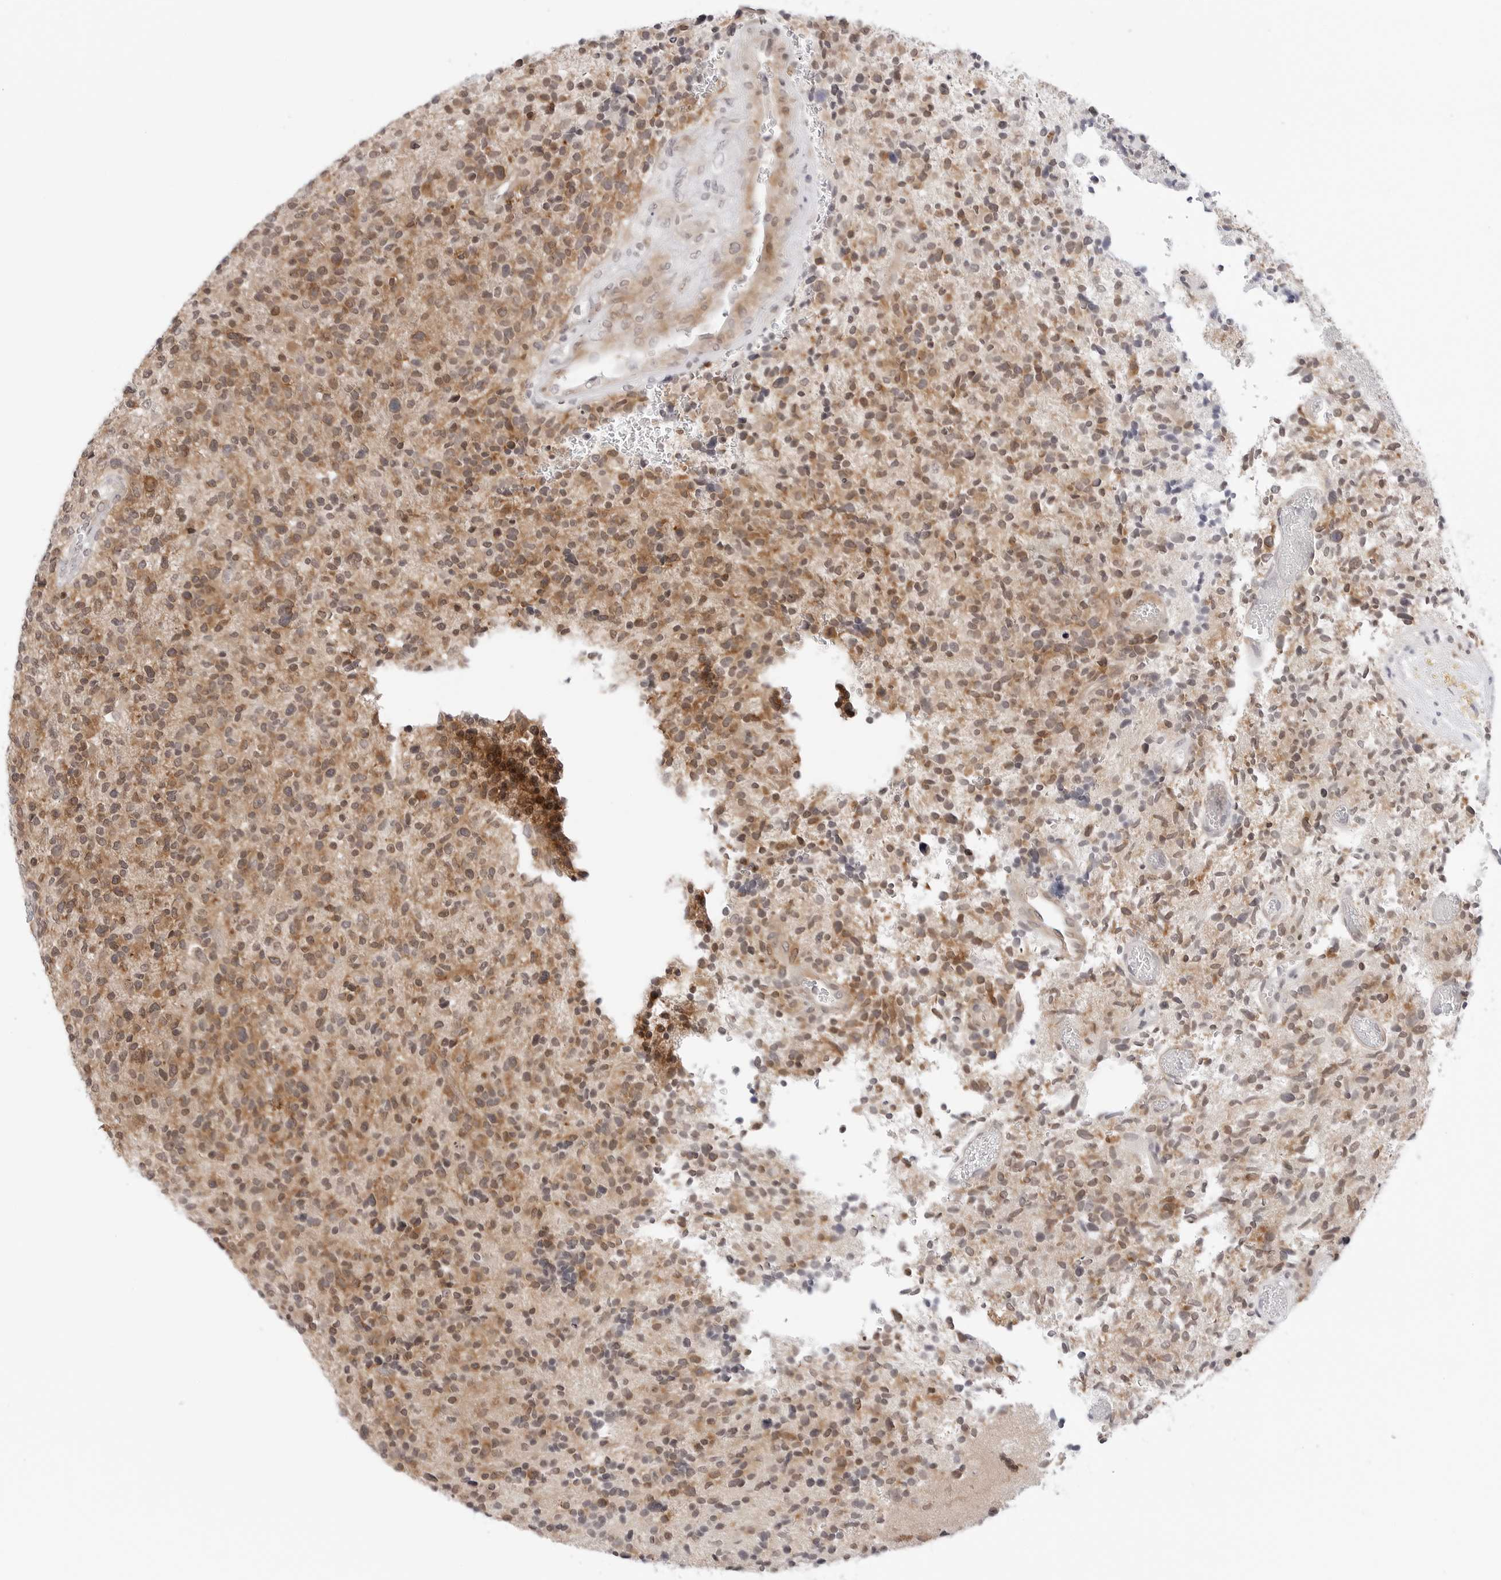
{"staining": {"intensity": "moderate", "quantity": ">75%", "location": "cytoplasmic/membranous,nuclear"}, "tissue": "glioma", "cell_type": "Tumor cells", "image_type": "cancer", "snomed": [{"axis": "morphology", "description": "Glioma, malignant, High grade"}, {"axis": "topography", "description": "Brain"}], "caption": "A brown stain shows moderate cytoplasmic/membranous and nuclear positivity of a protein in glioma tumor cells. Ihc stains the protein in brown and the nuclei are stained blue.", "gene": "NUDC", "patient": {"sex": "male", "age": 72}}